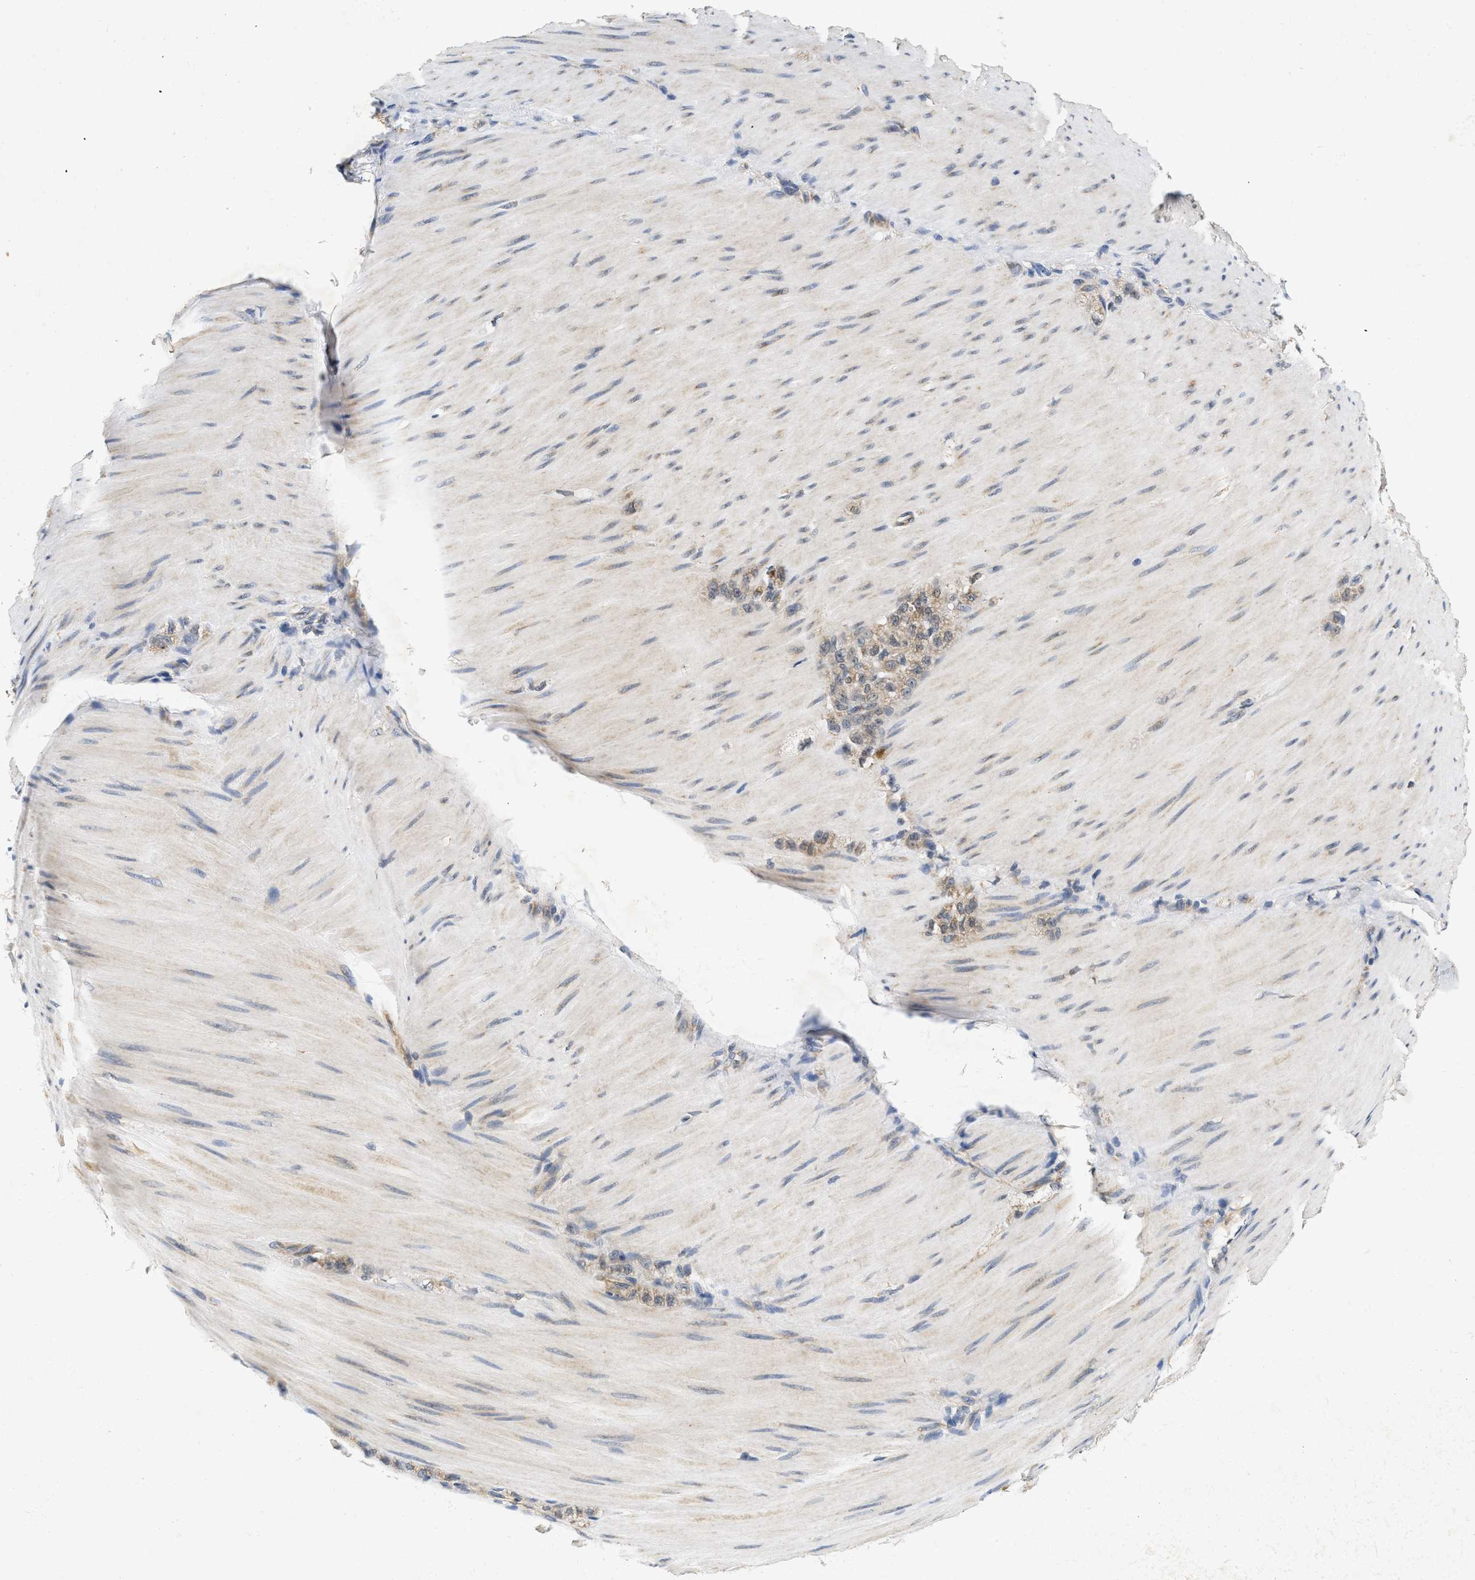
{"staining": {"intensity": "moderate", "quantity": ">75%", "location": "cytoplasmic/membranous"}, "tissue": "stomach cancer", "cell_type": "Tumor cells", "image_type": "cancer", "snomed": [{"axis": "morphology", "description": "Normal tissue, NOS"}, {"axis": "morphology", "description": "Adenocarcinoma, NOS"}, {"axis": "topography", "description": "Stomach"}], "caption": "This image exhibits IHC staining of stomach adenocarcinoma, with medium moderate cytoplasmic/membranous positivity in about >75% of tumor cells.", "gene": "GIGYF1", "patient": {"sex": "male", "age": 82}}